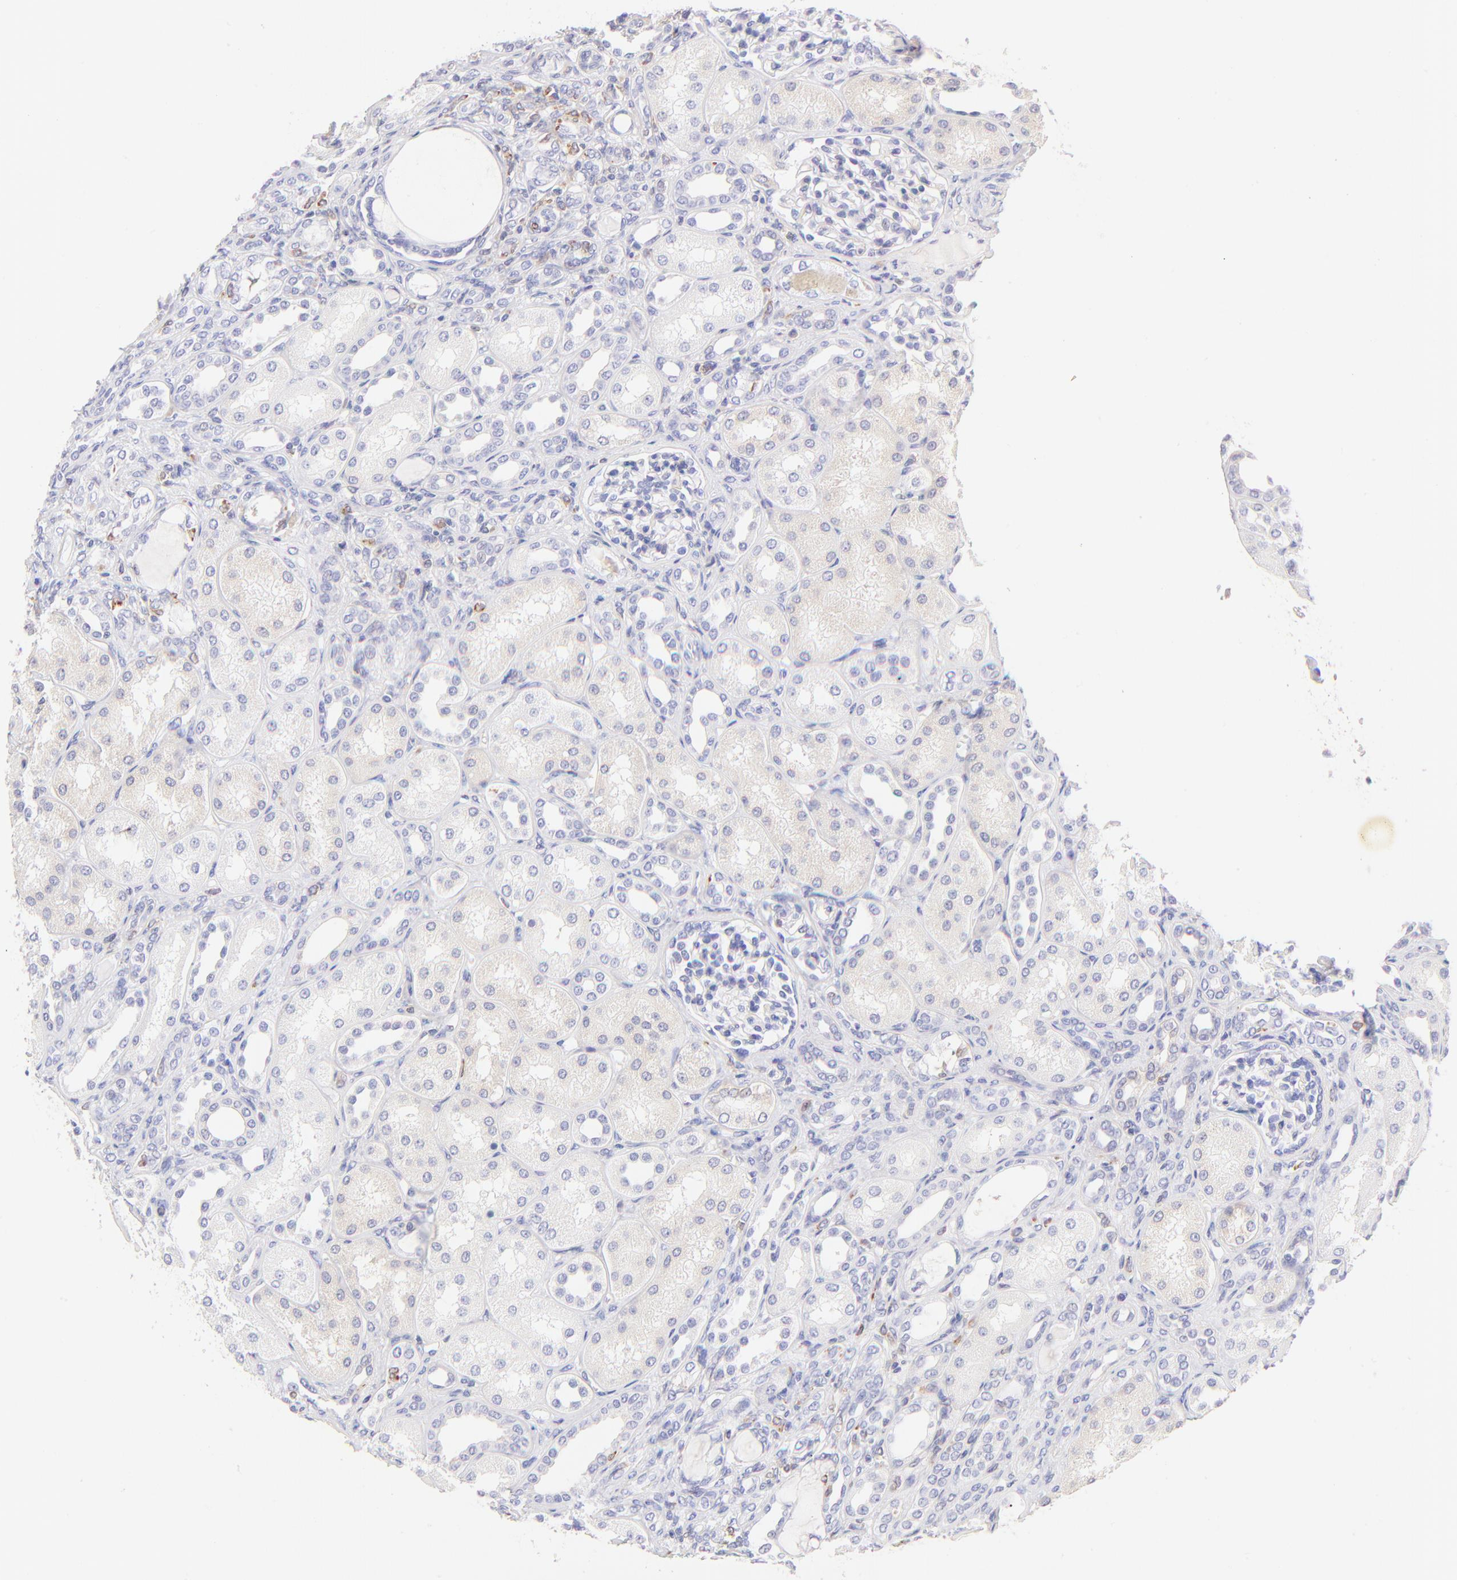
{"staining": {"intensity": "negative", "quantity": "none", "location": "none"}, "tissue": "kidney", "cell_type": "Cells in glomeruli", "image_type": "normal", "snomed": [{"axis": "morphology", "description": "Normal tissue, NOS"}, {"axis": "topography", "description": "Kidney"}], "caption": "The image exhibits no staining of cells in glomeruli in normal kidney.", "gene": "IRAG2", "patient": {"sex": "male", "age": 7}}